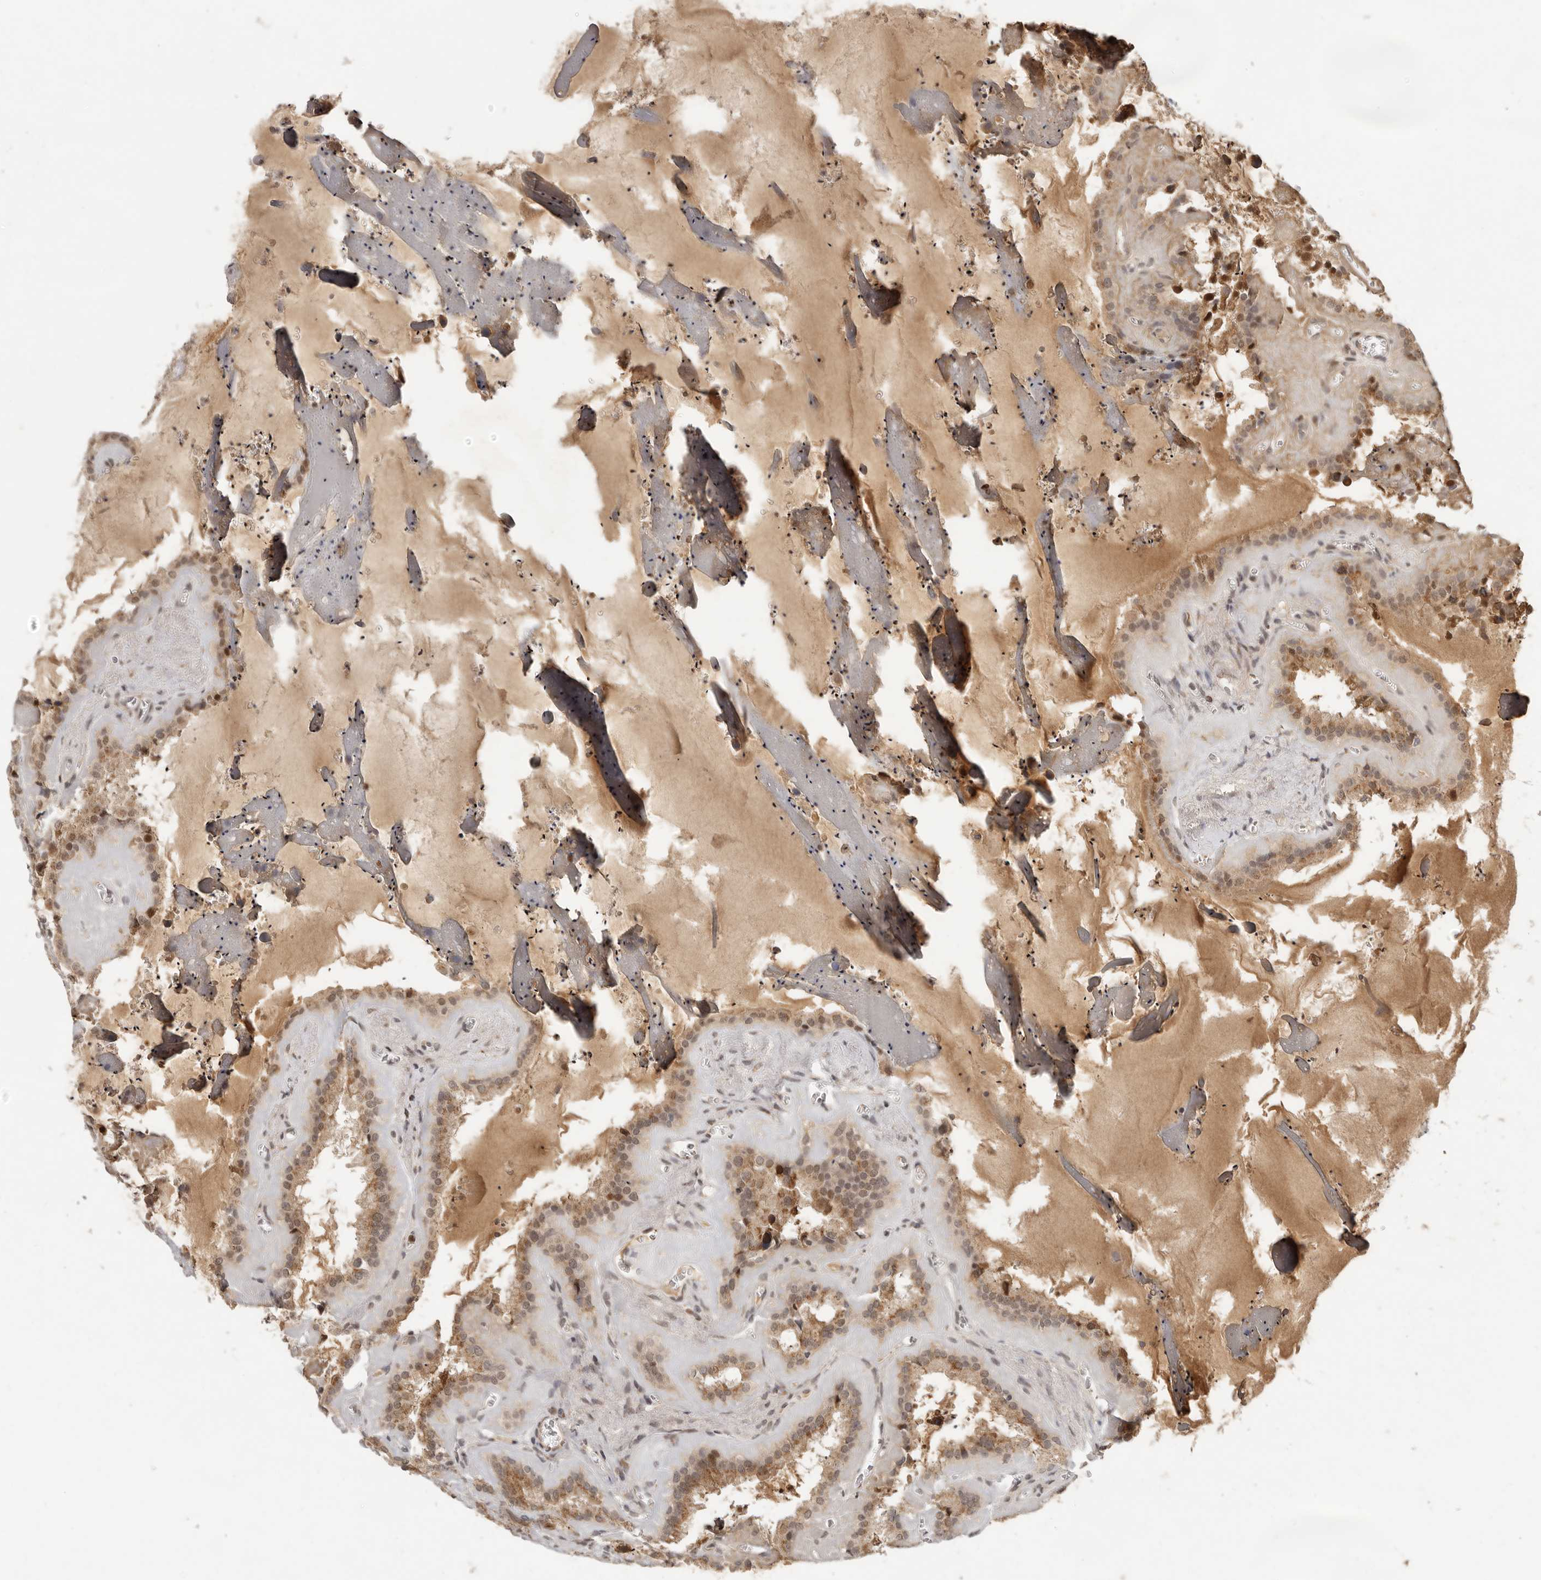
{"staining": {"intensity": "moderate", "quantity": ">75%", "location": "cytoplasmic/membranous,nuclear"}, "tissue": "seminal vesicle", "cell_type": "Glandular cells", "image_type": "normal", "snomed": [{"axis": "morphology", "description": "Normal tissue, NOS"}, {"axis": "topography", "description": "Prostate"}, {"axis": "topography", "description": "Seminal veicle"}], "caption": "IHC image of unremarkable seminal vesicle stained for a protein (brown), which exhibits medium levels of moderate cytoplasmic/membranous,nuclear positivity in about >75% of glandular cells.", "gene": "LRRC75A", "patient": {"sex": "male", "age": 59}}